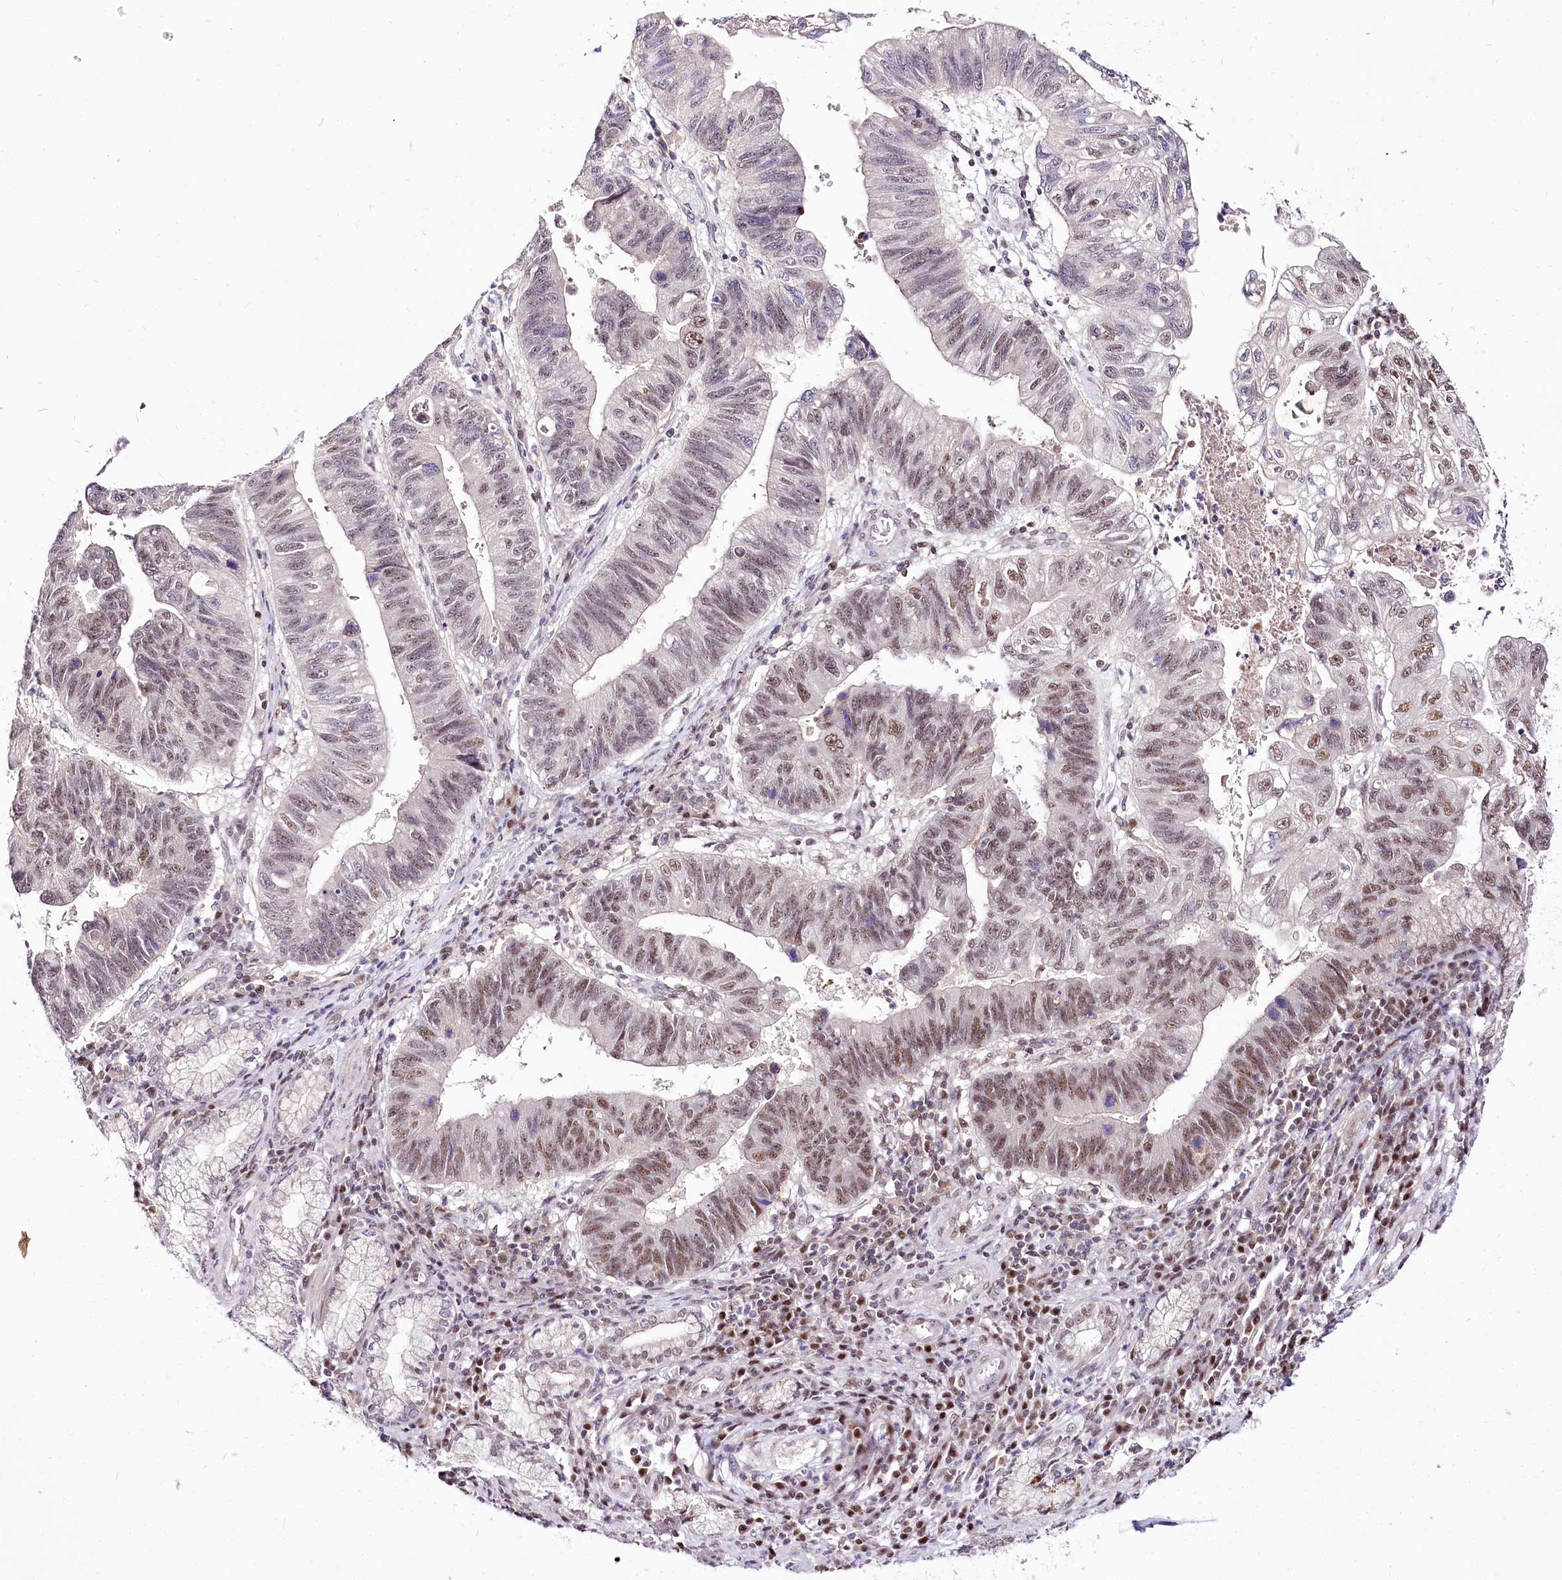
{"staining": {"intensity": "moderate", "quantity": ">75%", "location": "nuclear"}, "tissue": "stomach cancer", "cell_type": "Tumor cells", "image_type": "cancer", "snomed": [{"axis": "morphology", "description": "Adenocarcinoma, NOS"}, {"axis": "topography", "description": "Stomach"}], "caption": "Moderate nuclear protein expression is present in about >75% of tumor cells in adenocarcinoma (stomach). The staining was performed using DAB, with brown indicating positive protein expression. Nuclei are stained blue with hematoxylin.", "gene": "POLA2", "patient": {"sex": "male", "age": 59}}